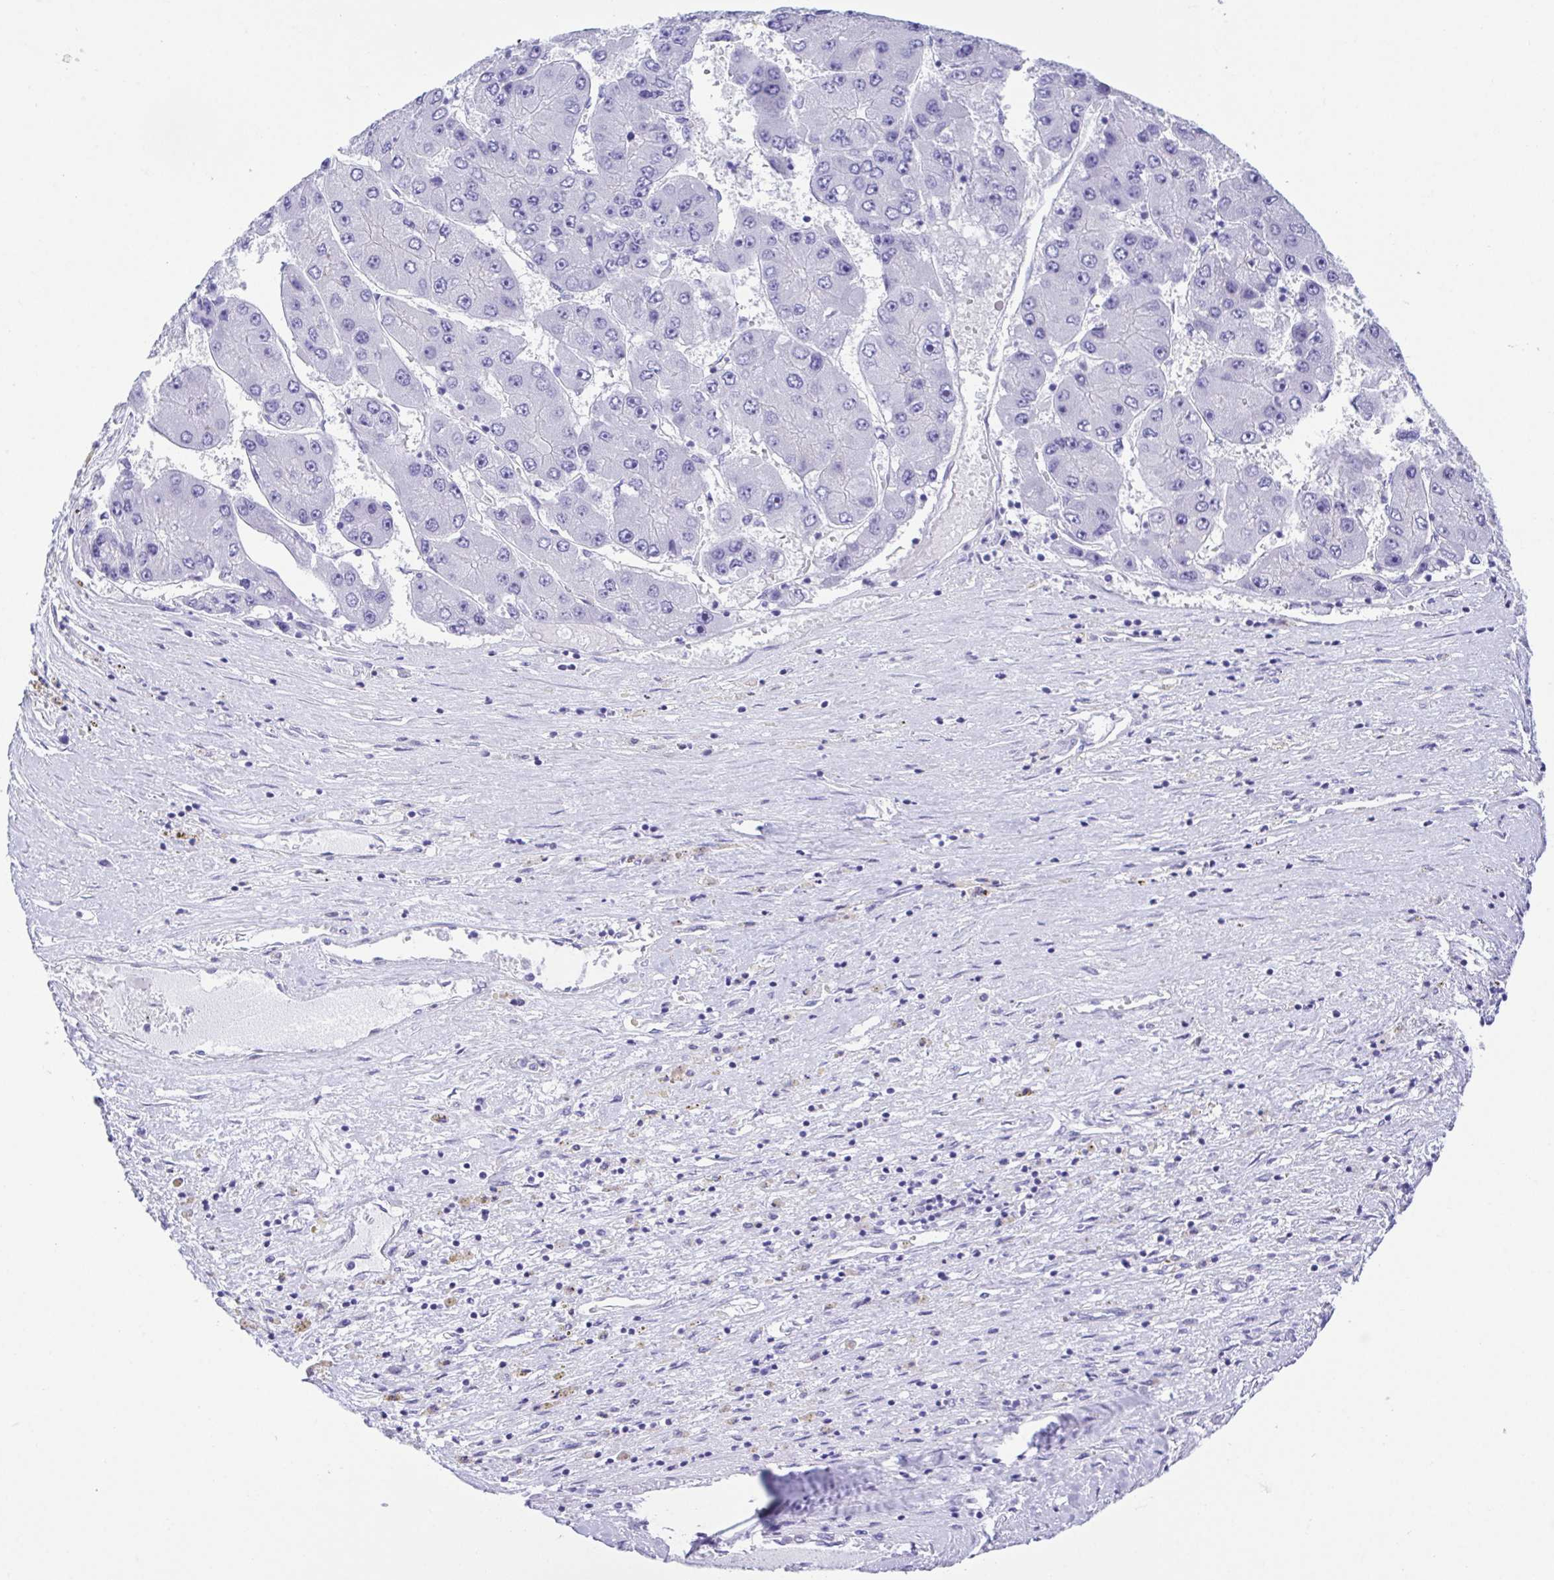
{"staining": {"intensity": "negative", "quantity": "none", "location": "none"}, "tissue": "liver cancer", "cell_type": "Tumor cells", "image_type": "cancer", "snomed": [{"axis": "morphology", "description": "Carcinoma, Hepatocellular, NOS"}, {"axis": "topography", "description": "Liver"}], "caption": "Liver cancer stained for a protein using IHC shows no positivity tumor cells.", "gene": "LUZP4", "patient": {"sex": "female", "age": 61}}